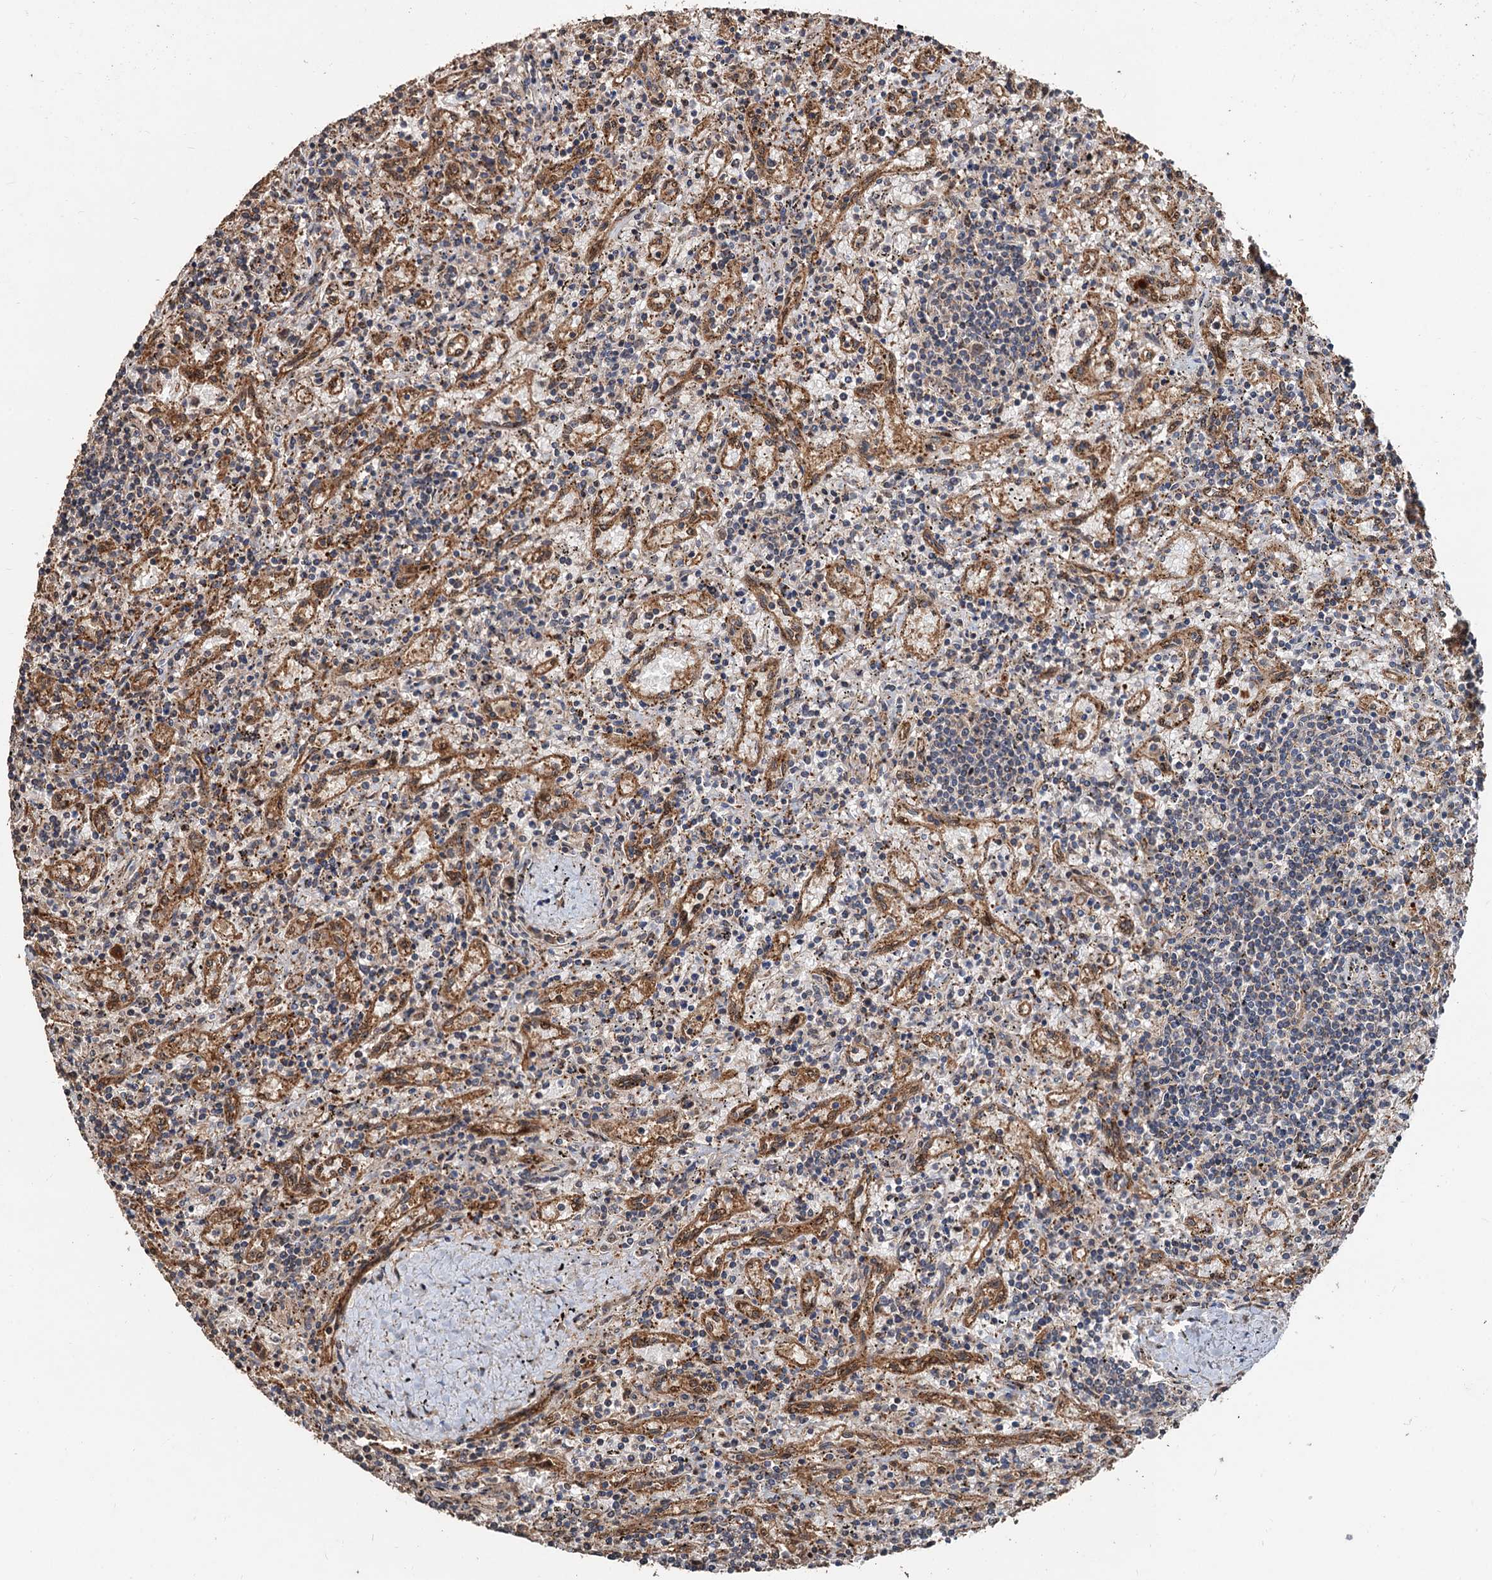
{"staining": {"intensity": "negative", "quantity": "none", "location": "none"}, "tissue": "lymphoma", "cell_type": "Tumor cells", "image_type": "cancer", "snomed": [{"axis": "morphology", "description": "Malignant lymphoma, non-Hodgkin's type, Low grade"}, {"axis": "topography", "description": "Spleen"}], "caption": "IHC histopathology image of neoplastic tissue: human low-grade malignant lymphoma, non-Hodgkin's type stained with DAB demonstrates no significant protein expression in tumor cells. (Brightfield microscopy of DAB IHC at high magnification).", "gene": "DEXI", "patient": {"sex": "male", "age": 76}}